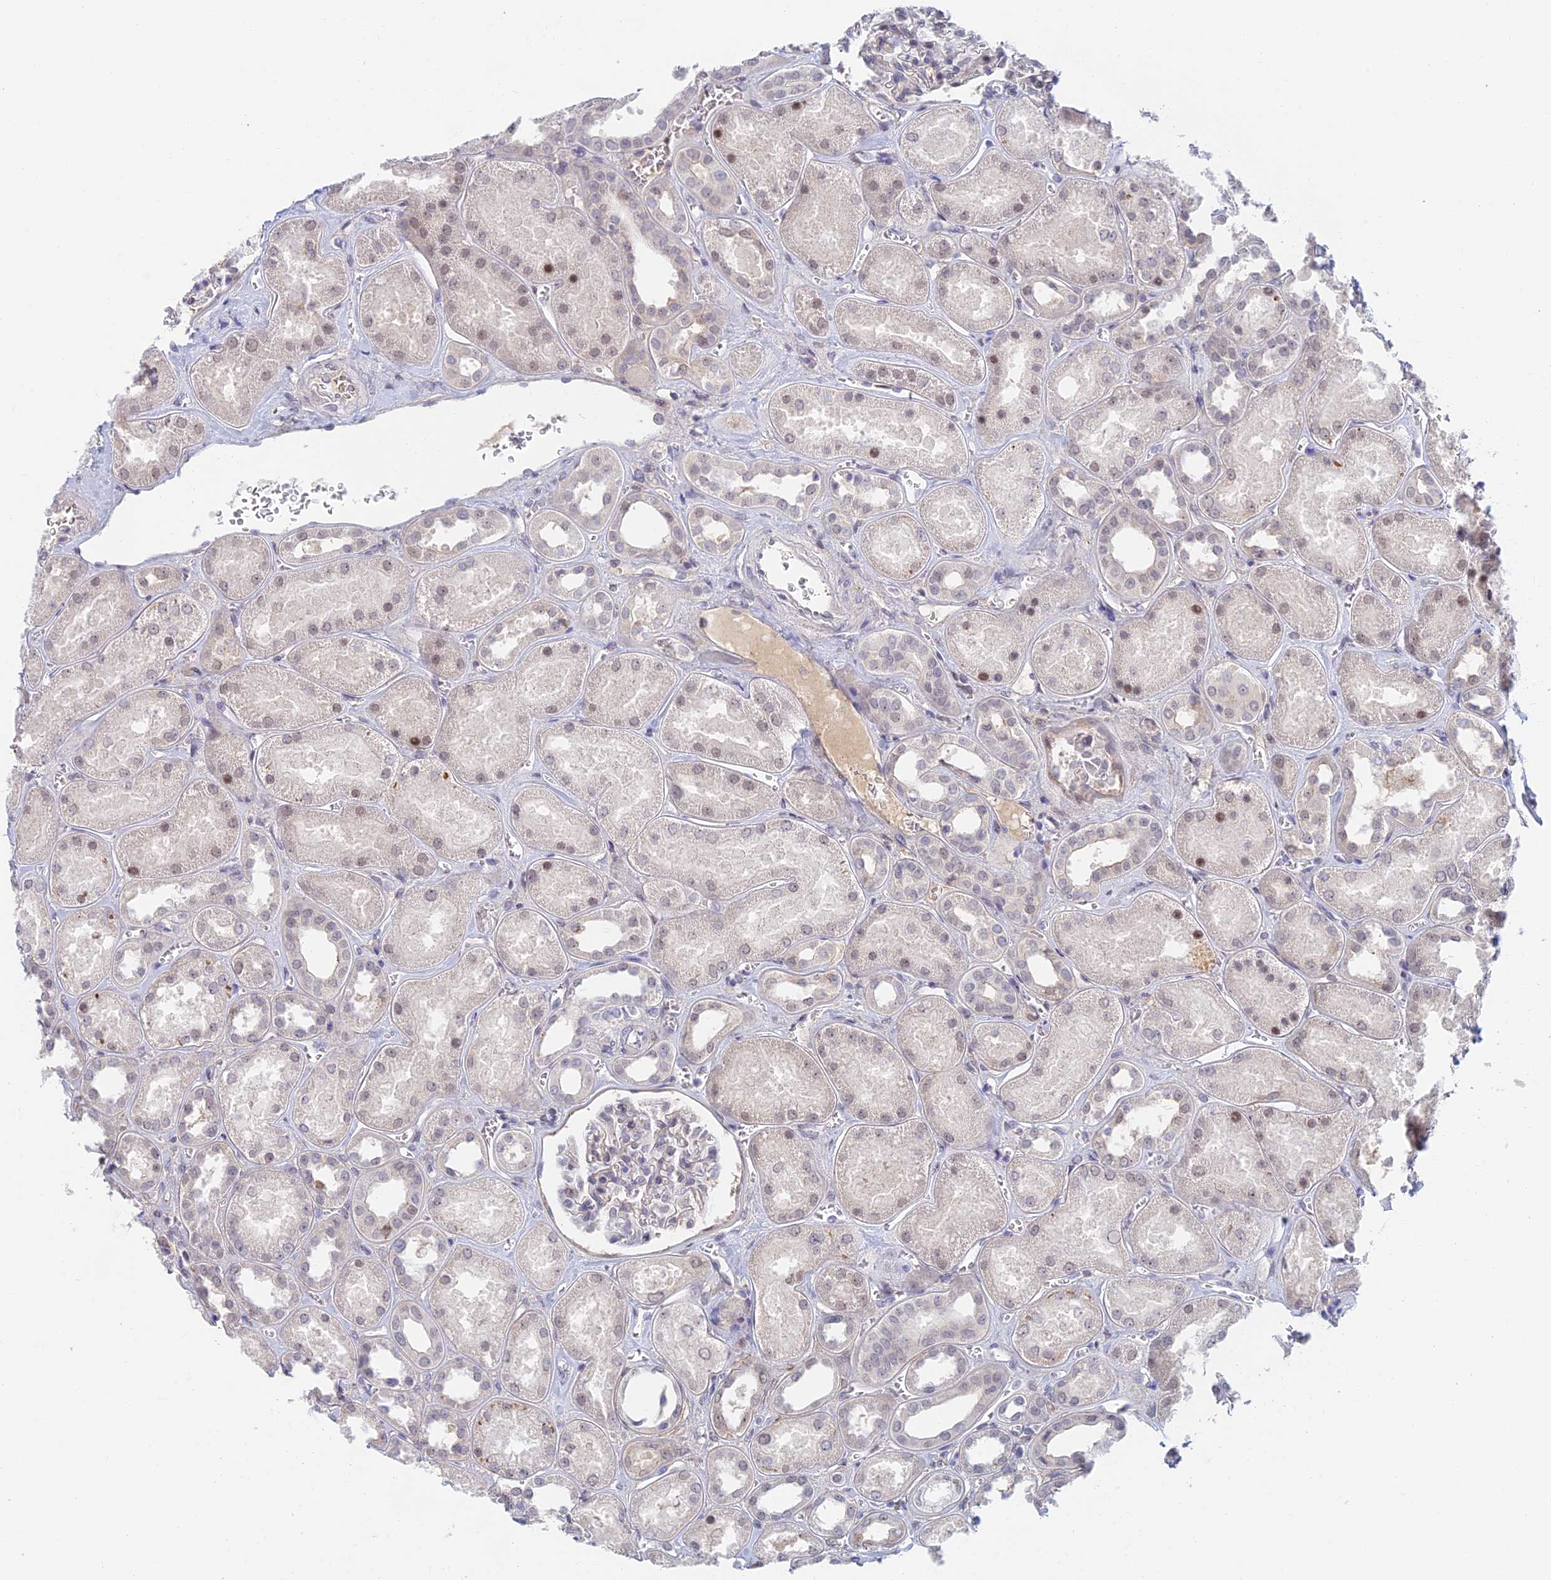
{"staining": {"intensity": "weak", "quantity": "<25%", "location": "nuclear"}, "tissue": "kidney", "cell_type": "Cells in glomeruli", "image_type": "normal", "snomed": [{"axis": "morphology", "description": "Normal tissue, NOS"}, {"axis": "morphology", "description": "Adenocarcinoma, NOS"}, {"axis": "topography", "description": "Kidney"}], "caption": "The photomicrograph displays no staining of cells in glomeruli in benign kidney.", "gene": "ZUP1", "patient": {"sex": "female", "age": 68}}